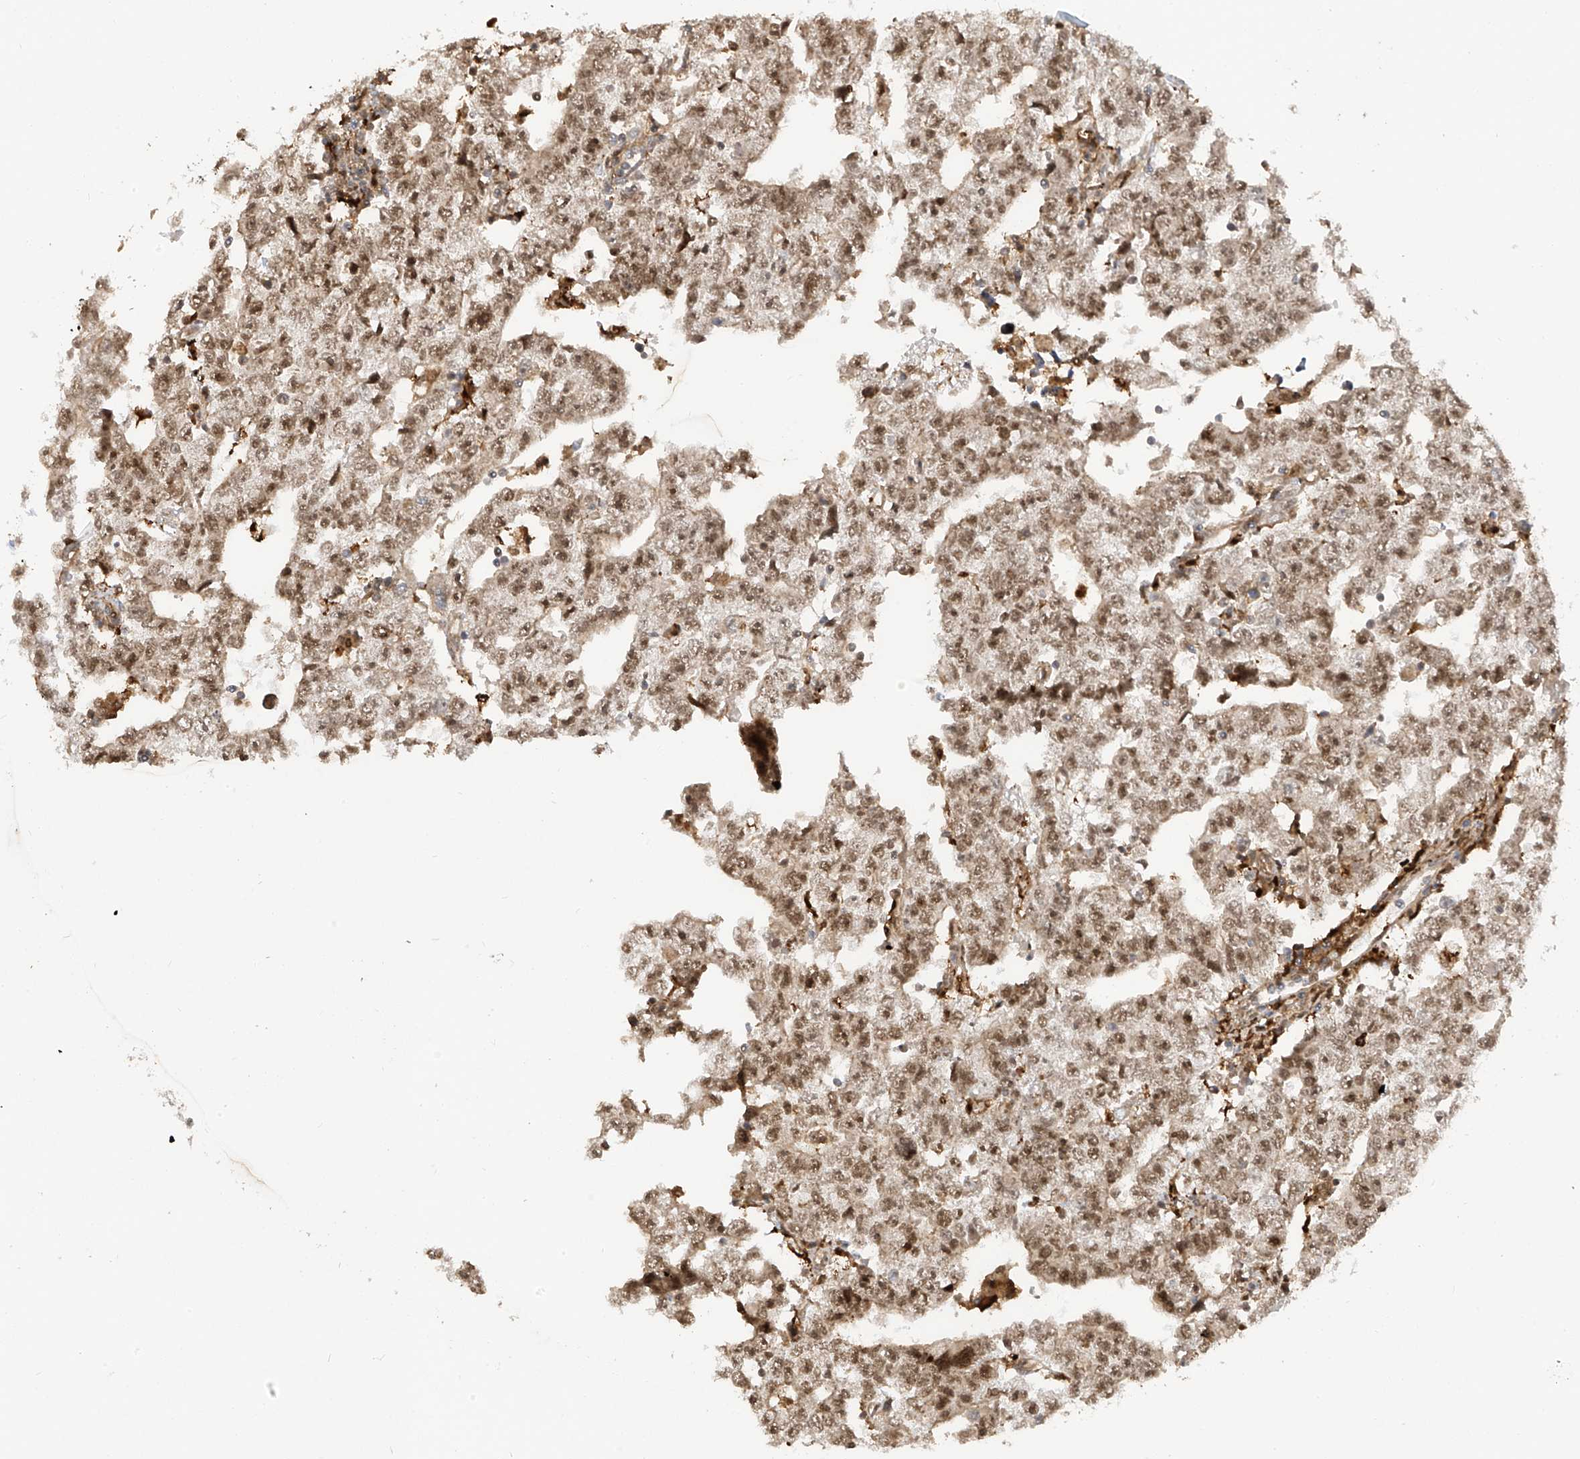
{"staining": {"intensity": "moderate", "quantity": ">75%", "location": "nuclear"}, "tissue": "testis cancer", "cell_type": "Tumor cells", "image_type": "cancer", "snomed": [{"axis": "morphology", "description": "Carcinoma, Embryonal, NOS"}, {"axis": "topography", "description": "Testis"}], "caption": "Immunohistochemistry image of neoplastic tissue: testis cancer (embryonal carcinoma) stained using IHC displays medium levels of moderate protein expression localized specifically in the nuclear of tumor cells, appearing as a nuclear brown color.", "gene": "ATAD2B", "patient": {"sex": "male", "age": 25}}